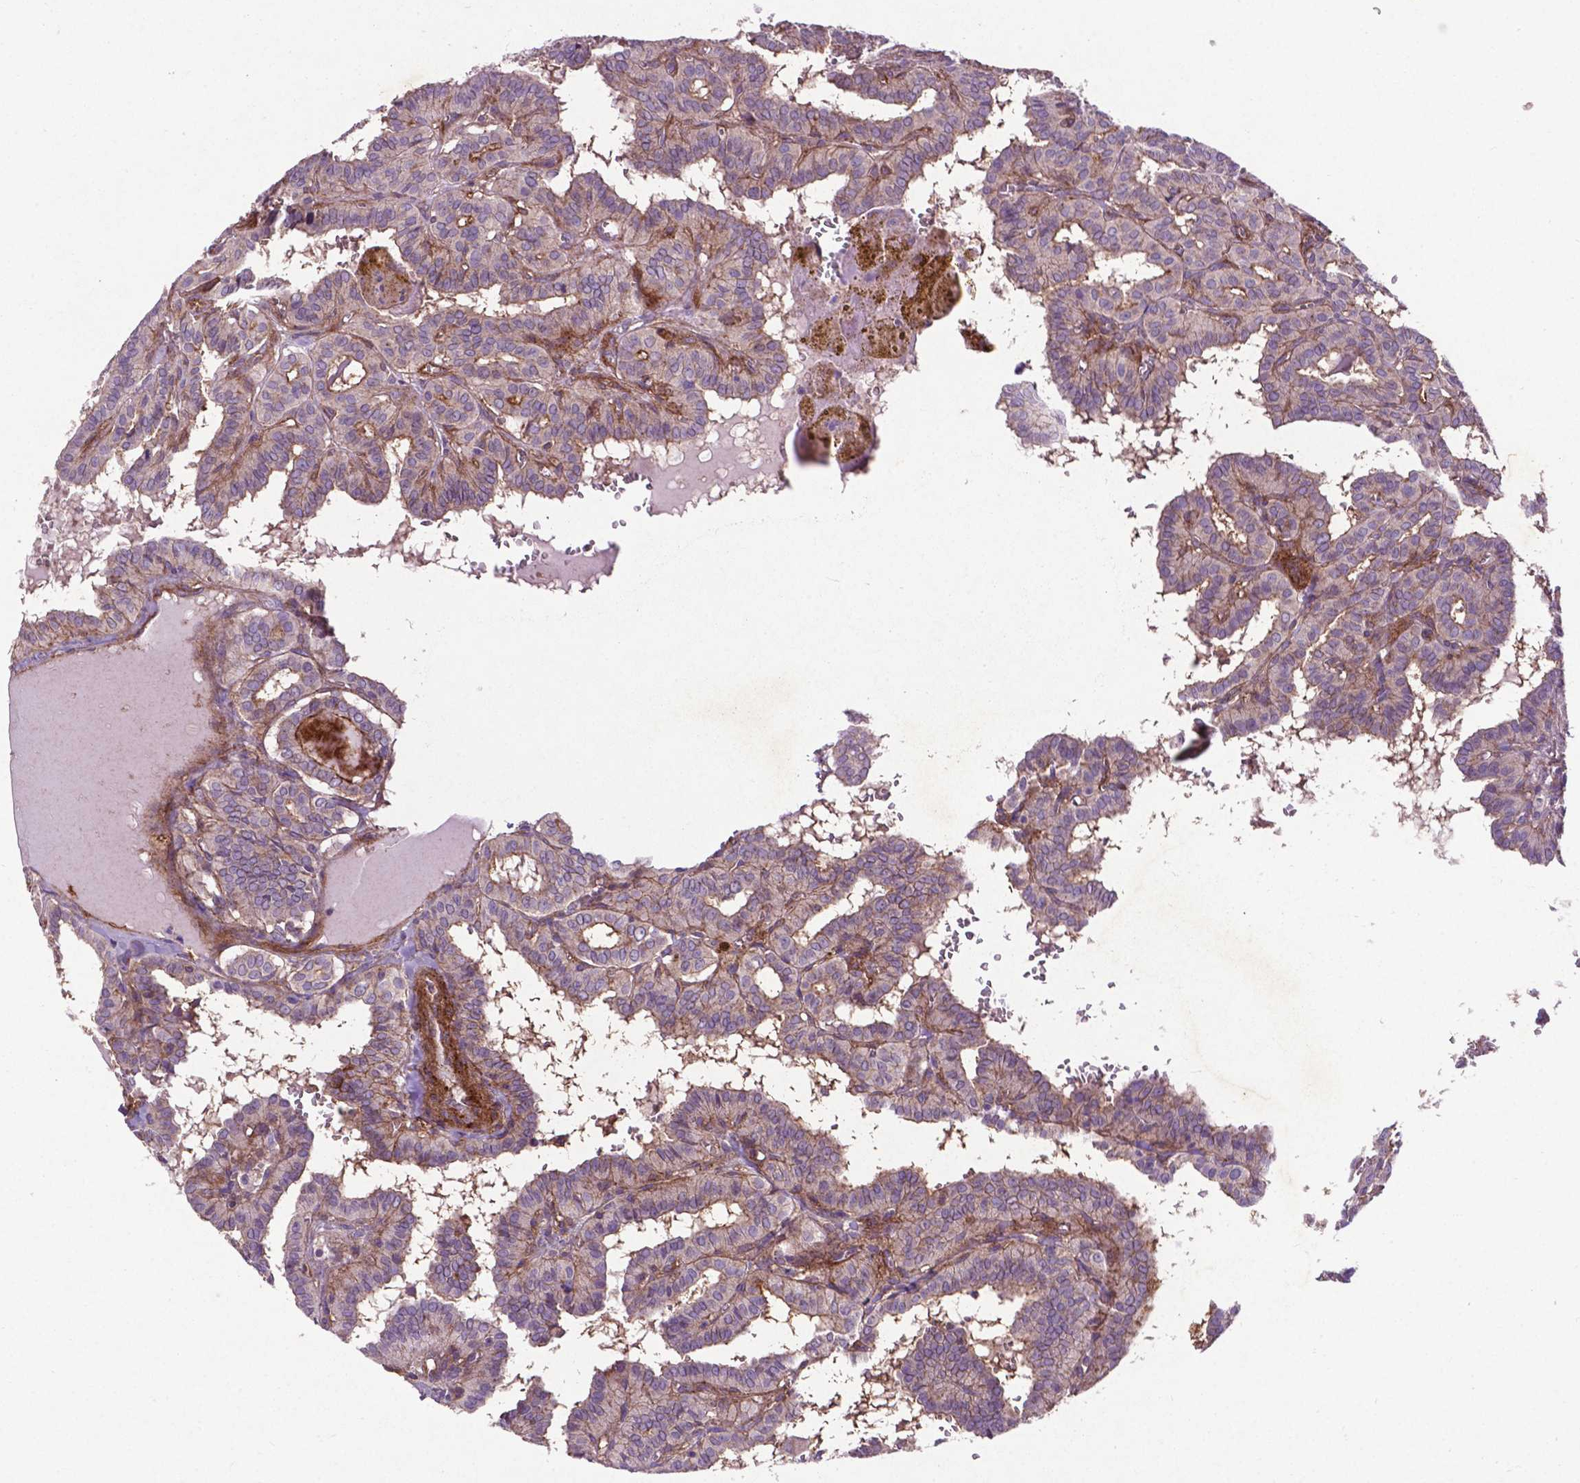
{"staining": {"intensity": "weak", "quantity": "<25%", "location": "cytoplasmic/membranous"}, "tissue": "thyroid cancer", "cell_type": "Tumor cells", "image_type": "cancer", "snomed": [{"axis": "morphology", "description": "Papillary adenocarcinoma, NOS"}, {"axis": "topography", "description": "Thyroid gland"}], "caption": "Immunohistochemistry (IHC) image of thyroid cancer (papillary adenocarcinoma) stained for a protein (brown), which exhibits no positivity in tumor cells.", "gene": "RRAS", "patient": {"sex": "female", "age": 21}}